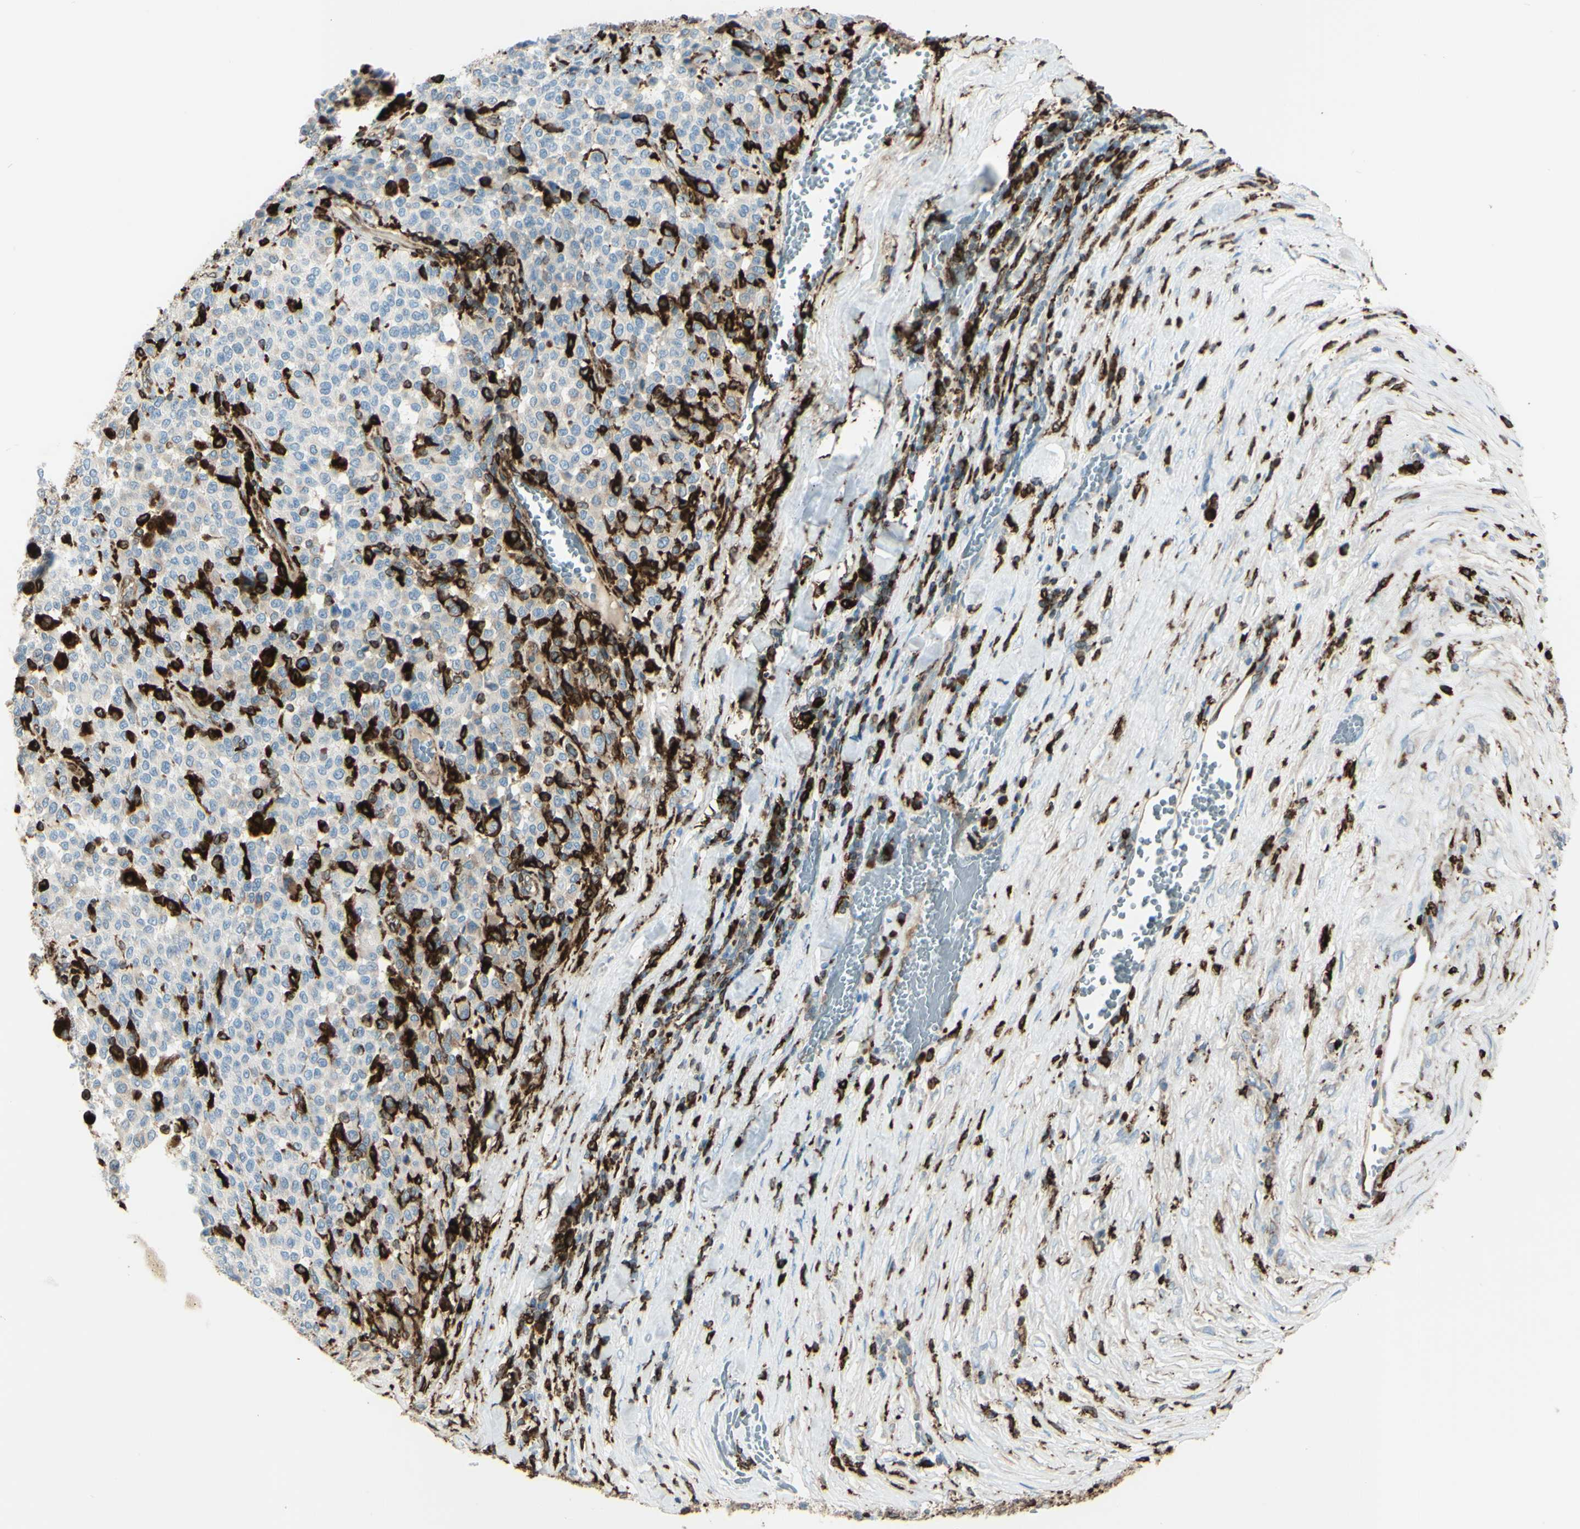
{"staining": {"intensity": "strong", "quantity": "<25%", "location": "cytoplasmic/membranous"}, "tissue": "melanoma", "cell_type": "Tumor cells", "image_type": "cancer", "snomed": [{"axis": "morphology", "description": "Malignant melanoma, Metastatic site"}, {"axis": "topography", "description": "Pancreas"}], "caption": "An image showing strong cytoplasmic/membranous staining in about <25% of tumor cells in melanoma, as visualized by brown immunohistochemical staining.", "gene": "CD74", "patient": {"sex": "female", "age": 30}}